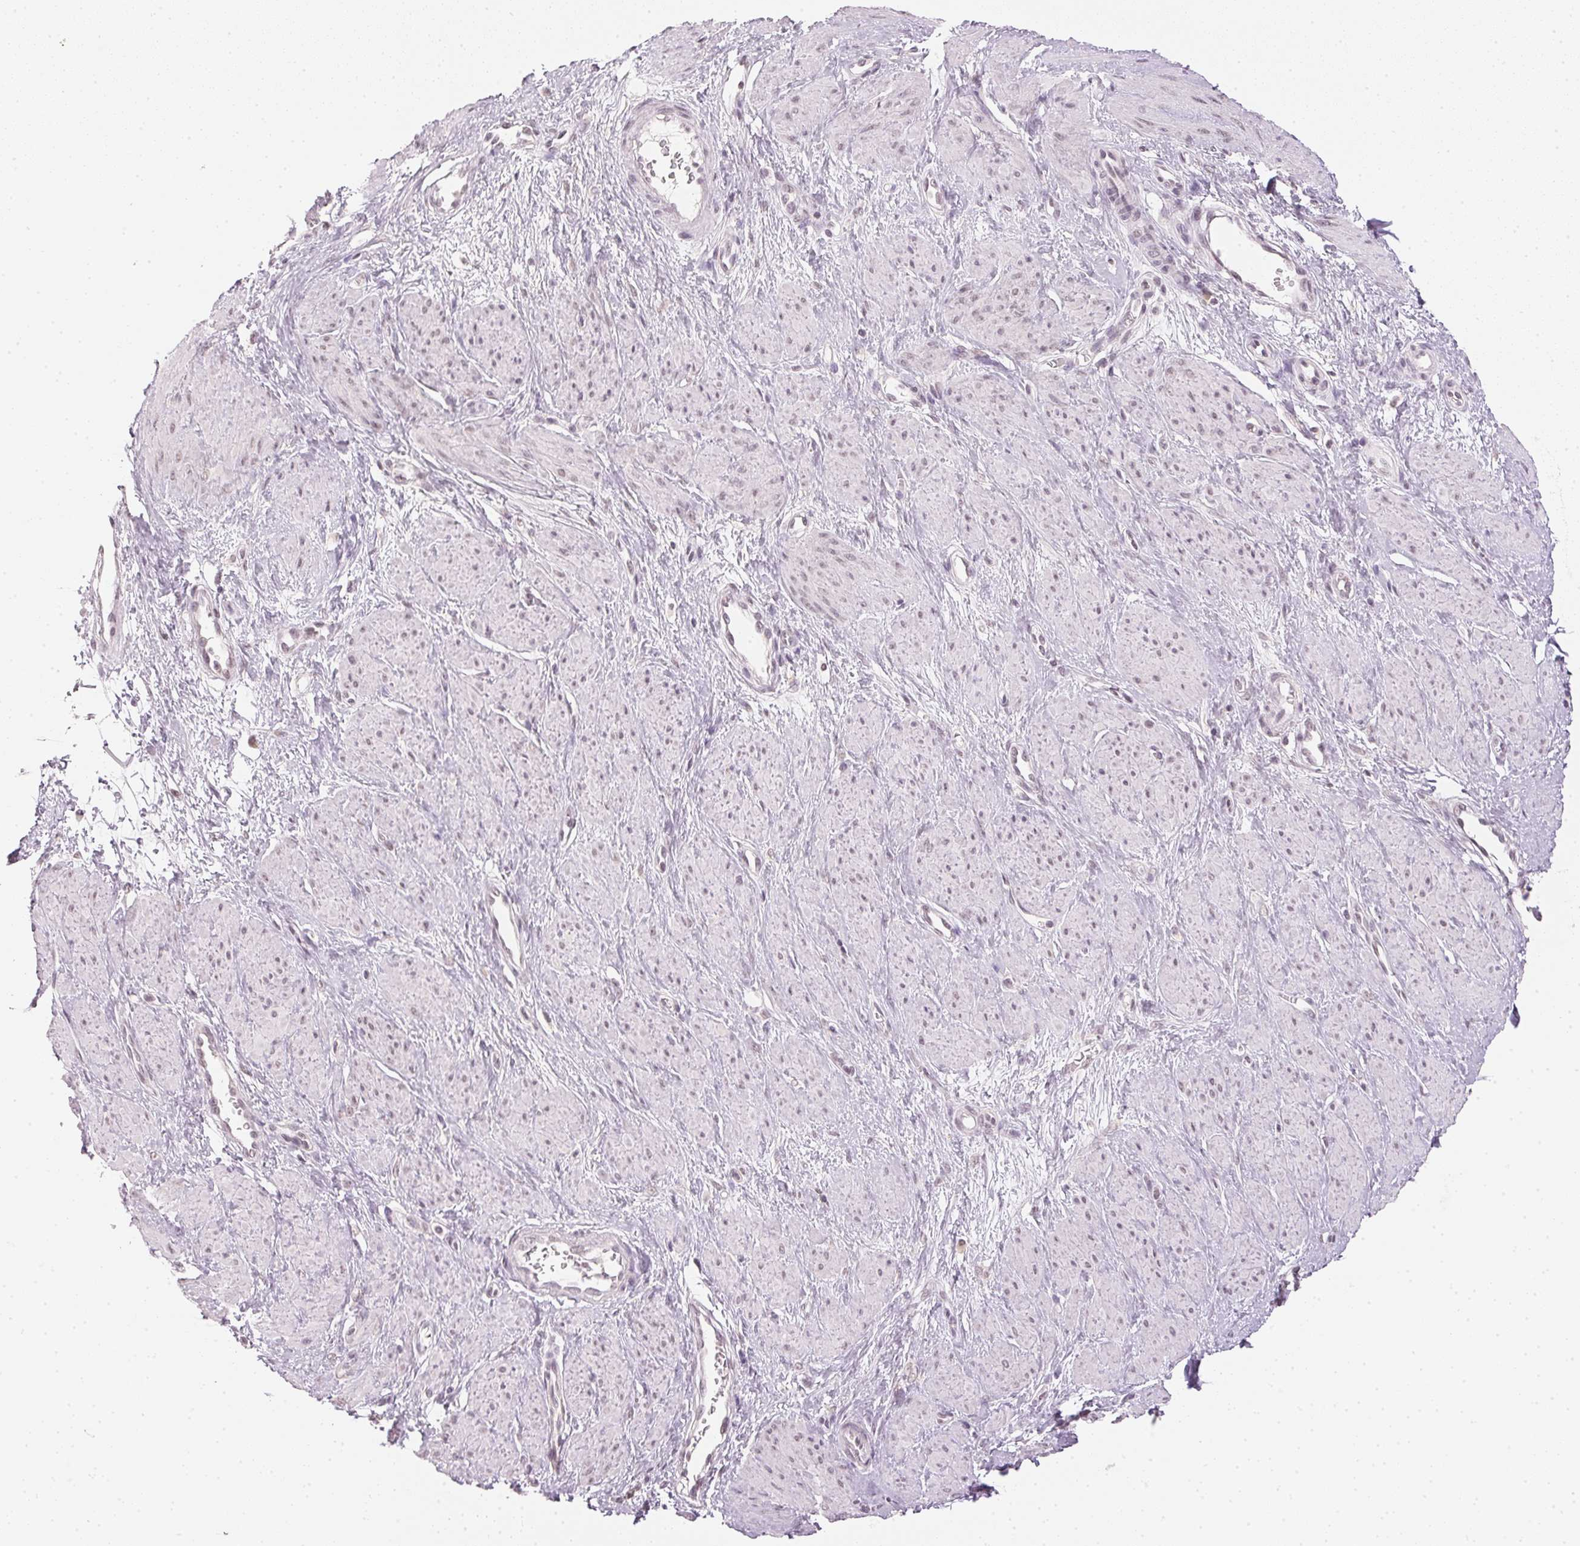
{"staining": {"intensity": "negative", "quantity": "none", "location": "none"}, "tissue": "smooth muscle", "cell_type": "Smooth muscle cells", "image_type": "normal", "snomed": [{"axis": "morphology", "description": "Normal tissue, NOS"}, {"axis": "topography", "description": "Smooth muscle"}, {"axis": "topography", "description": "Uterus"}], "caption": "Immunohistochemical staining of unremarkable smooth muscle shows no significant positivity in smooth muscle cells. (DAB (3,3'-diaminobenzidine) IHC with hematoxylin counter stain).", "gene": "KPRP", "patient": {"sex": "female", "age": 39}}